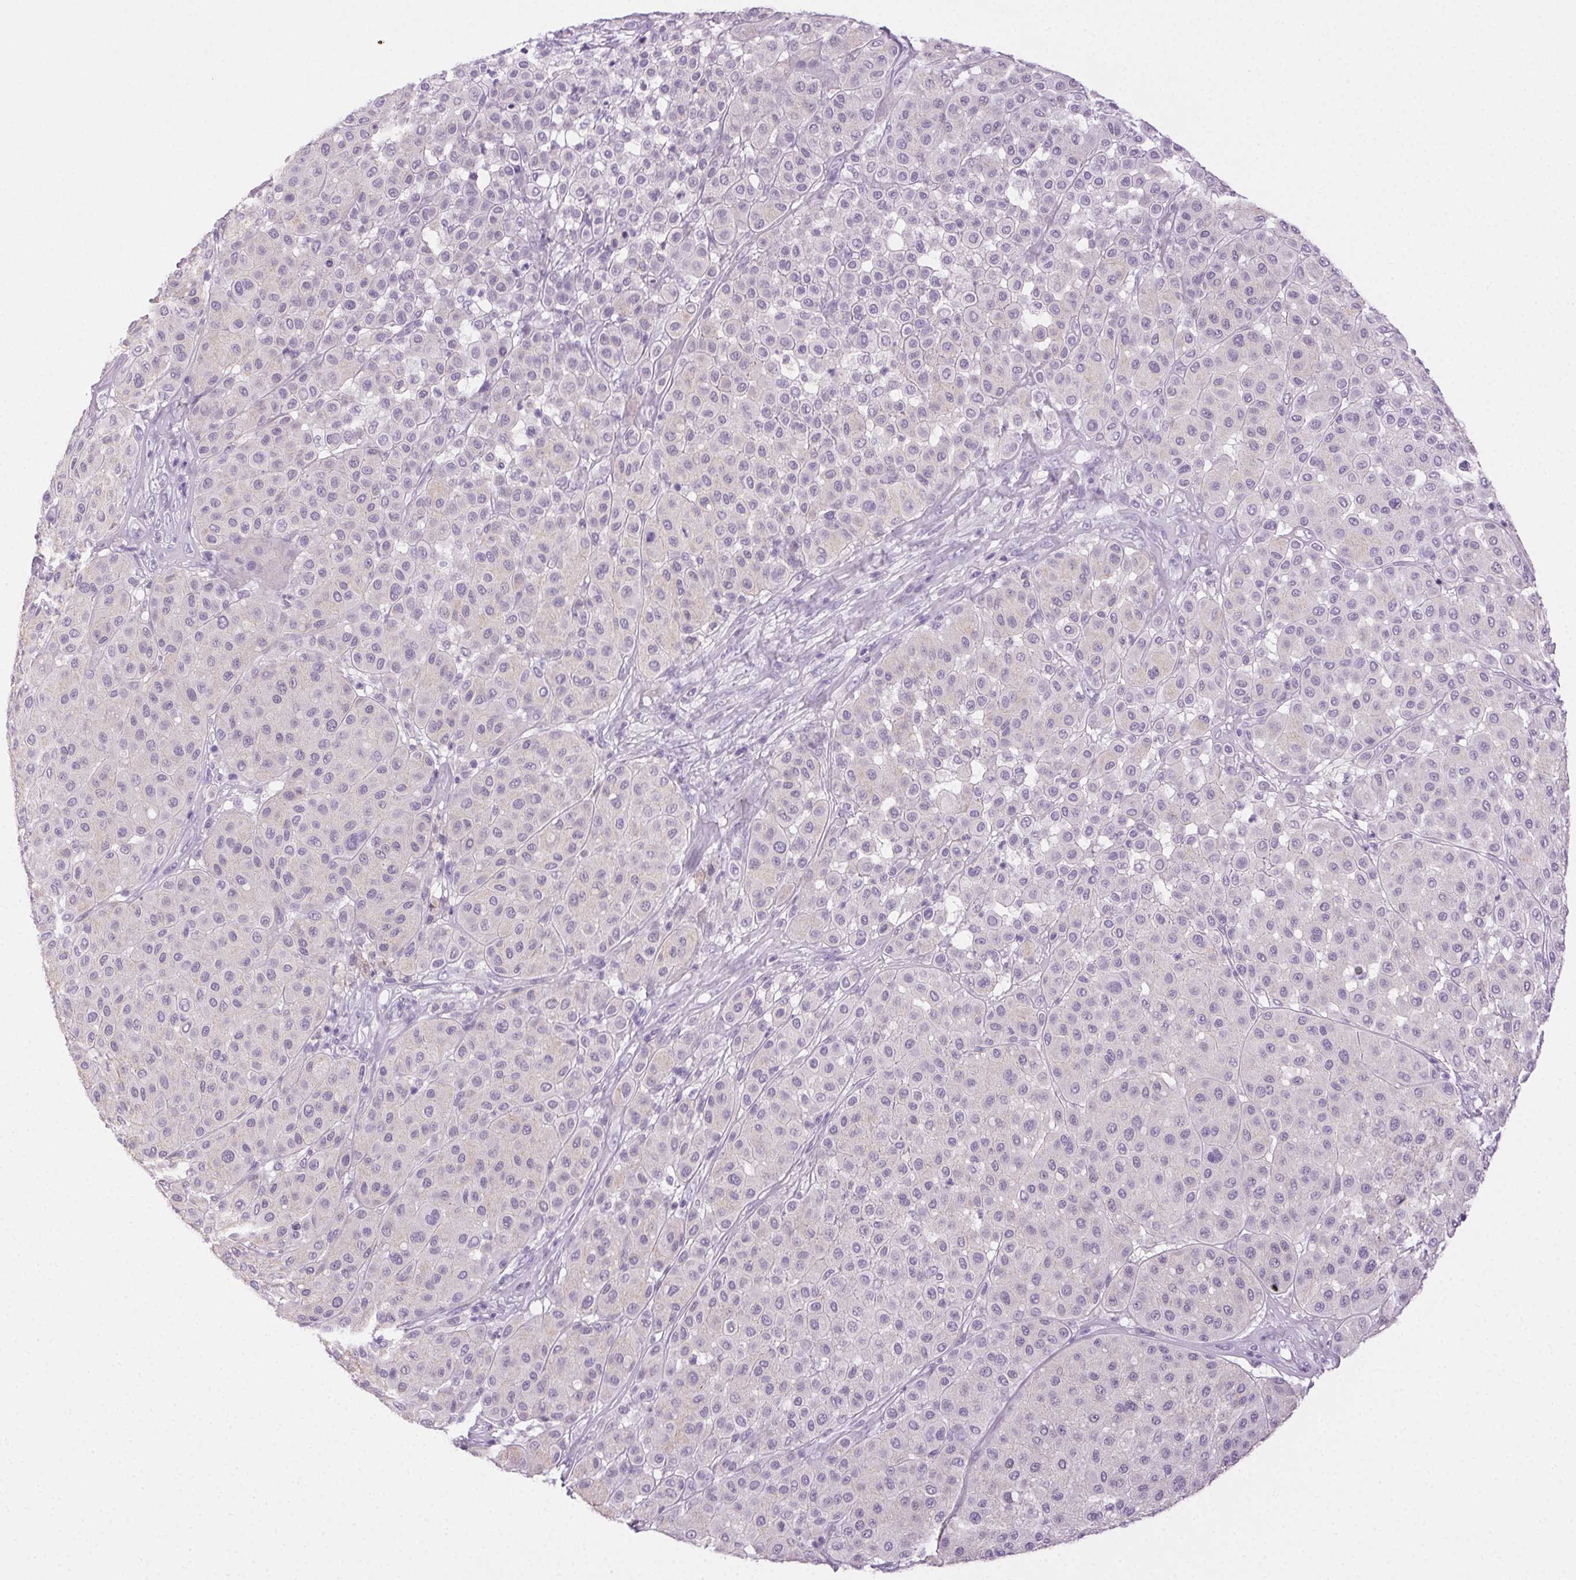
{"staining": {"intensity": "negative", "quantity": "none", "location": "none"}, "tissue": "melanoma", "cell_type": "Tumor cells", "image_type": "cancer", "snomed": [{"axis": "morphology", "description": "Malignant melanoma, Metastatic site"}, {"axis": "topography", "description": "Smooth muscle"}], "caption": "High magnification brightfield microscopy of malignant melanoma (metastatic site) stained with DAB (3,3'-diaminobenzidine) (brown) and counterstained with hematoxylin (blue): tumor cells show no significant staining.", "gene": "CLDN10", "patient": {"sex": "male", "age": 41}}